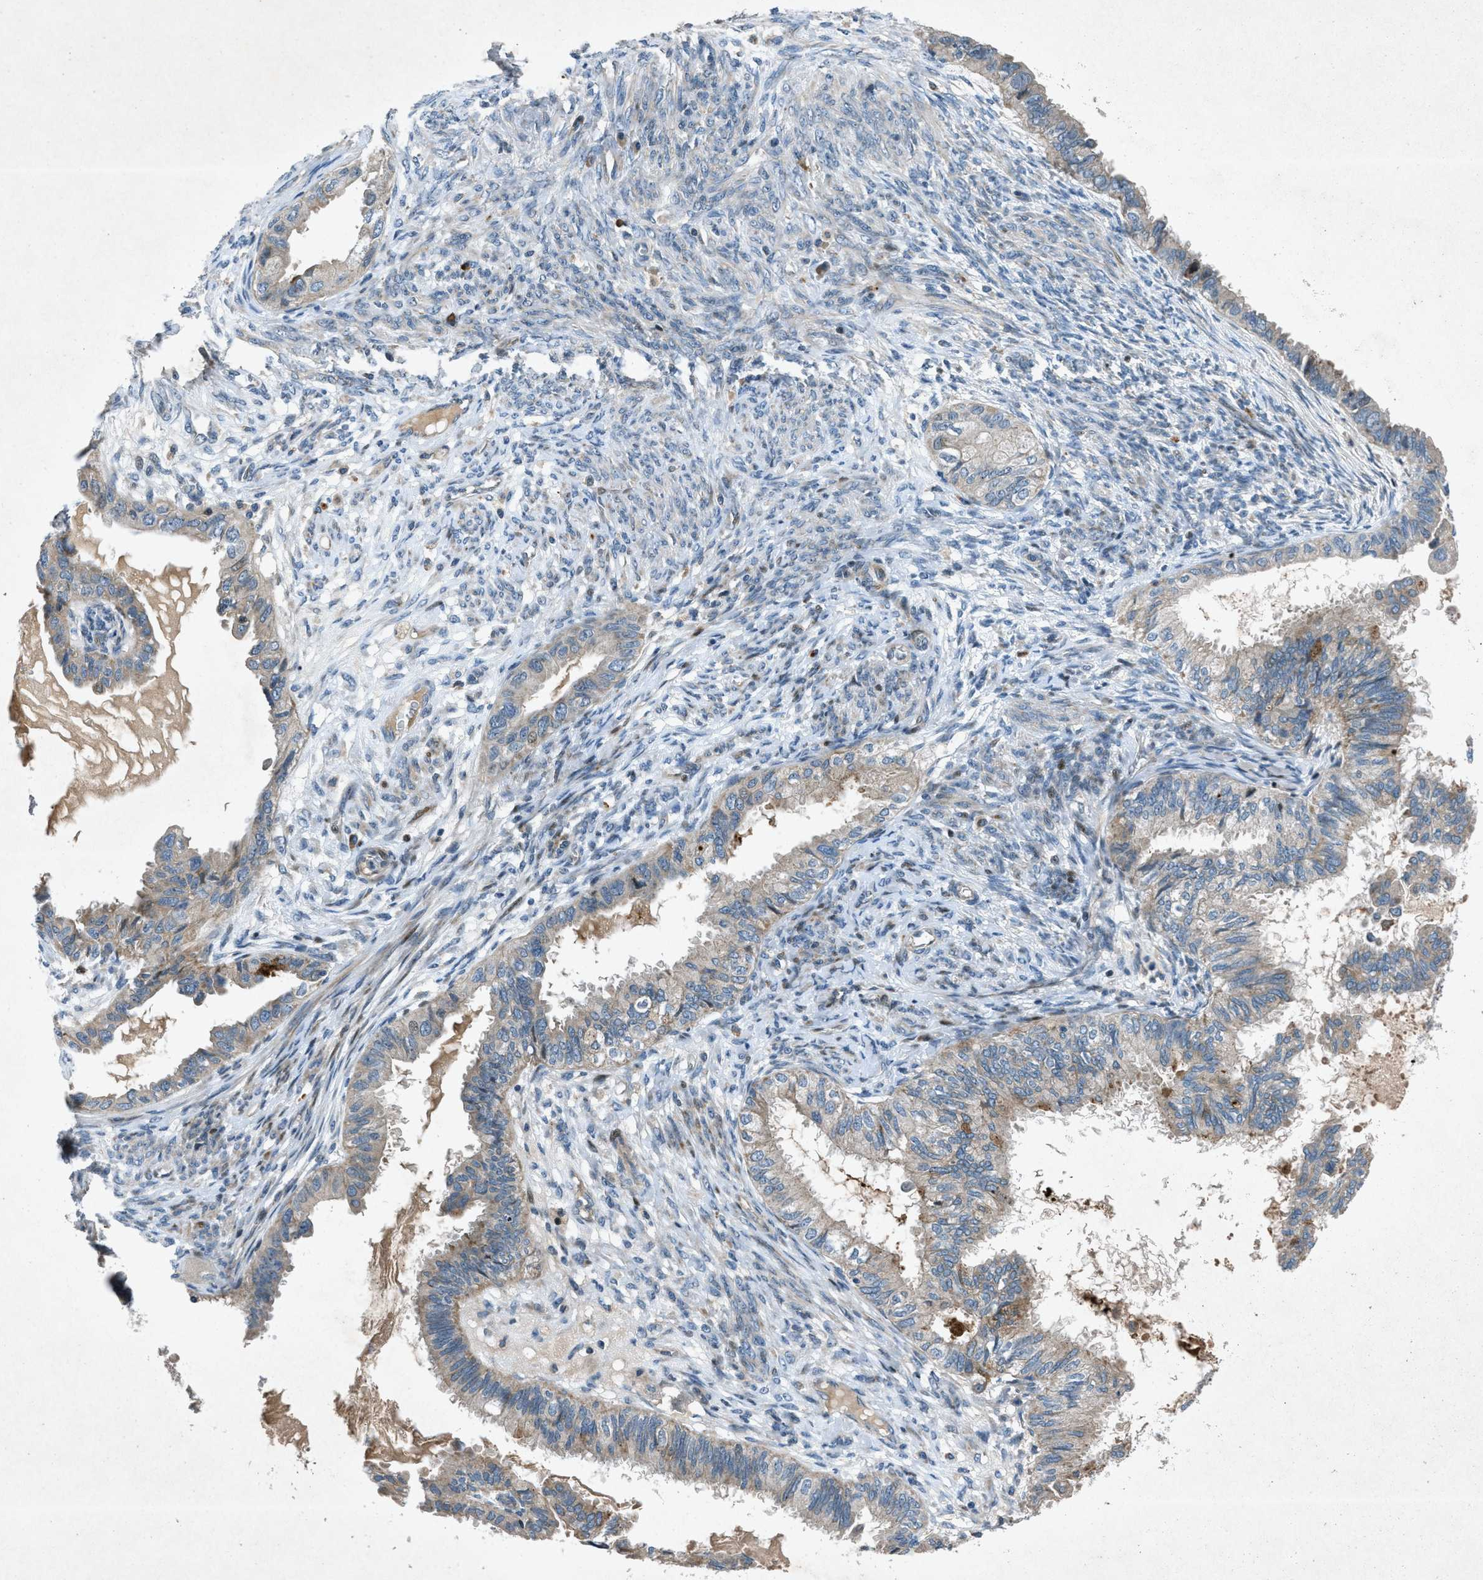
{"staining": {"intensity": "weak", "quantity": ">75%", "location": "cytoplasmic/membranous"}, "tissue": "cervical cancer", "cell_type": "Tumor cells", "image_type": "cancer", "snomed": [{"axis": "morphology", "description": "Normal tissue, NOS"}, {"axis": "morphology", "description": "Adenocarcinoma, NOS"}, {"axis": "topography", "description": "Cervix"}, {"axis": "topography", "description": "Endometrium"}], "caption": "Immunohistochemical staining of cervical cancer (adenocarcinoma) shows weak cytoplasmic/membranous protein positivity in approximately >75% of tumor cells. (IHC, brightfield microscopy, high magnification).", "gene": "CLEC2D", "patient": {"sex": "female", "age": 86}}